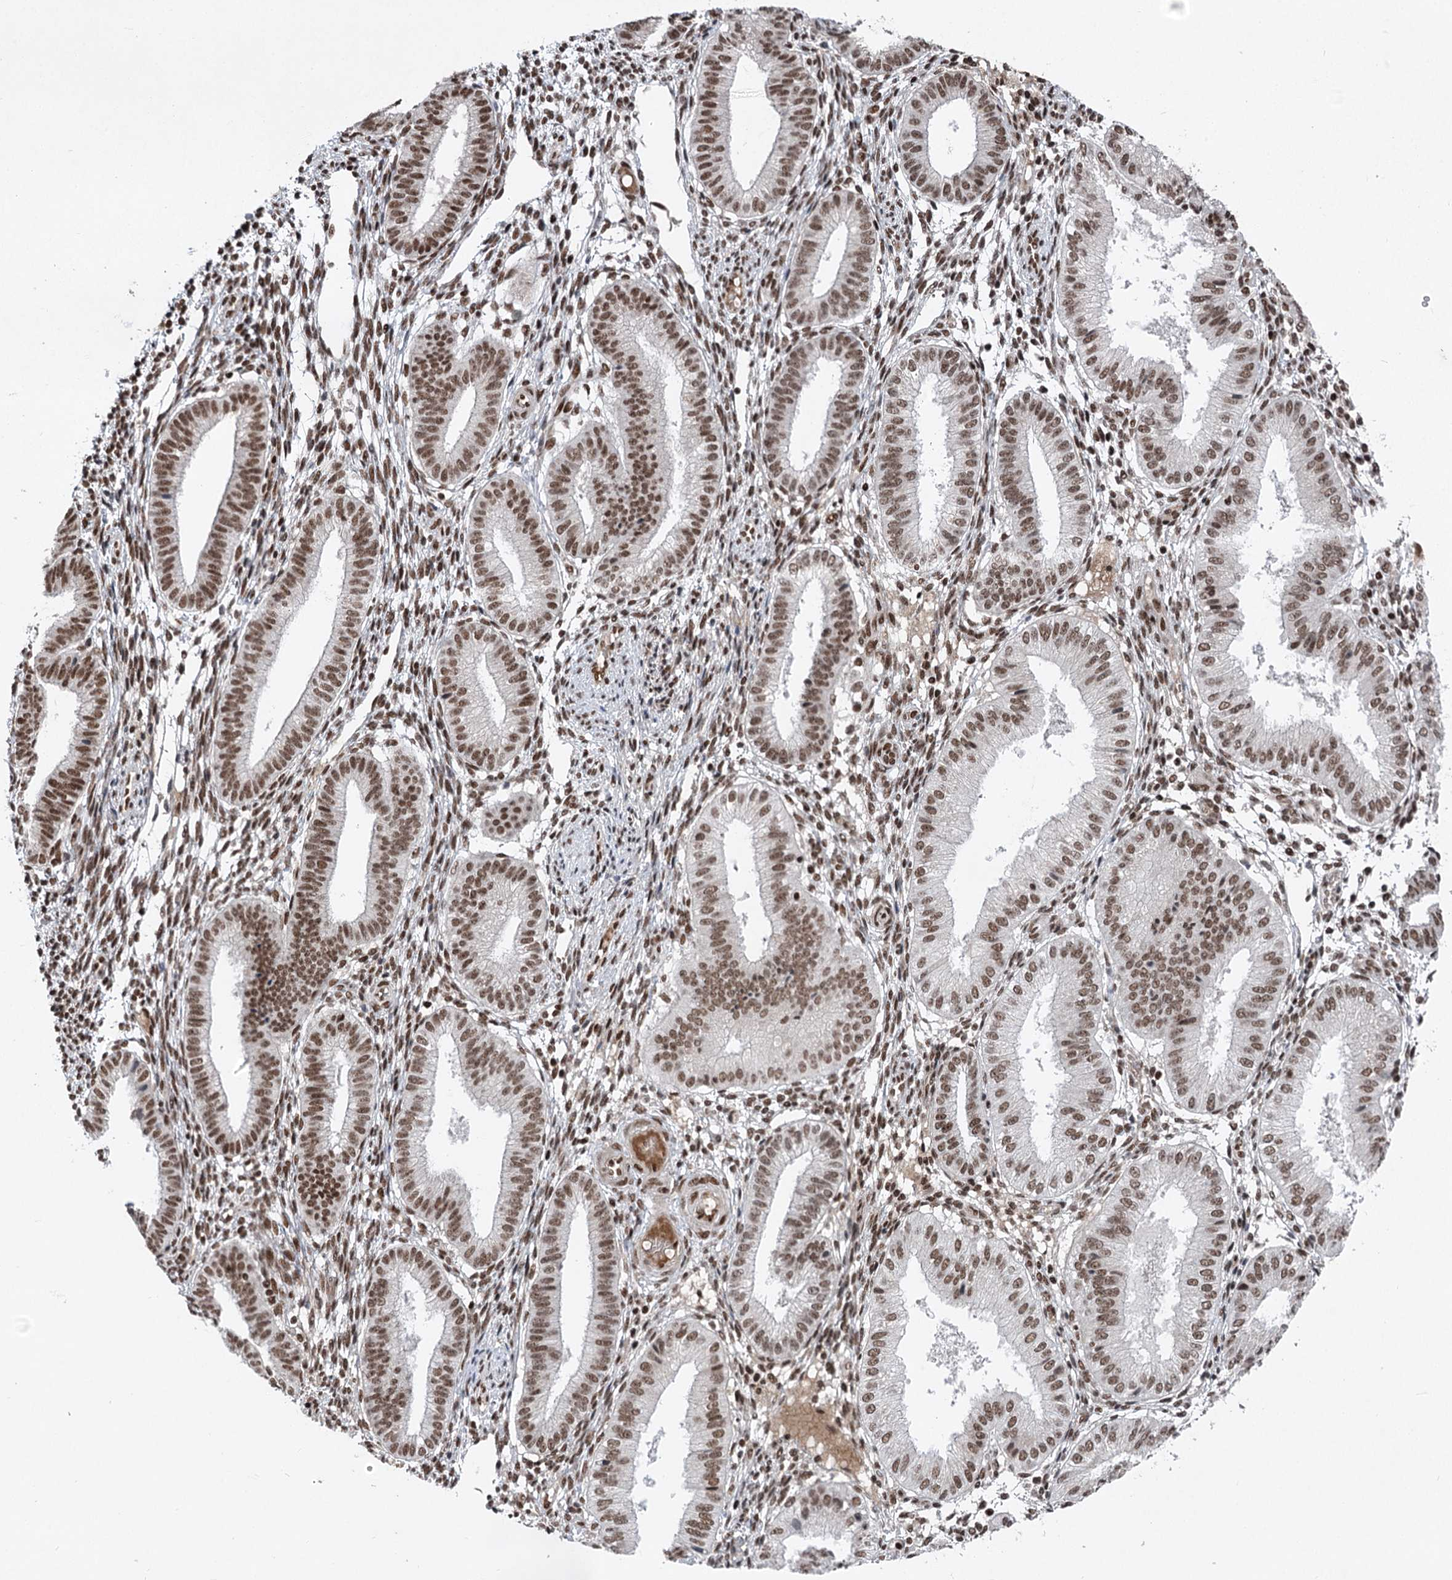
{"staining": {"intensity": "strong", "quantity": ">75%", "location": "nuclear"}, "tissue": "endometrium", "cell_type": "Cells in endometrial stroma", "image_type": "normal", "snomed": [{"axis": "morphology", "description": "Normal tissue, NOS"}, {"axis": "topography", "description": "Endometrium"}], "caption": "A histopathology image of human endometrium stained for a protein shows strong nuclear brown staining in cells in endometrial stroma. The staining was performed using DAB, with brown indicating positive protein expression. Nuclei are stained blue with hematoxylin.", "gene": "CGGBP1", "patient": {"sex": "female", "age": 39}}